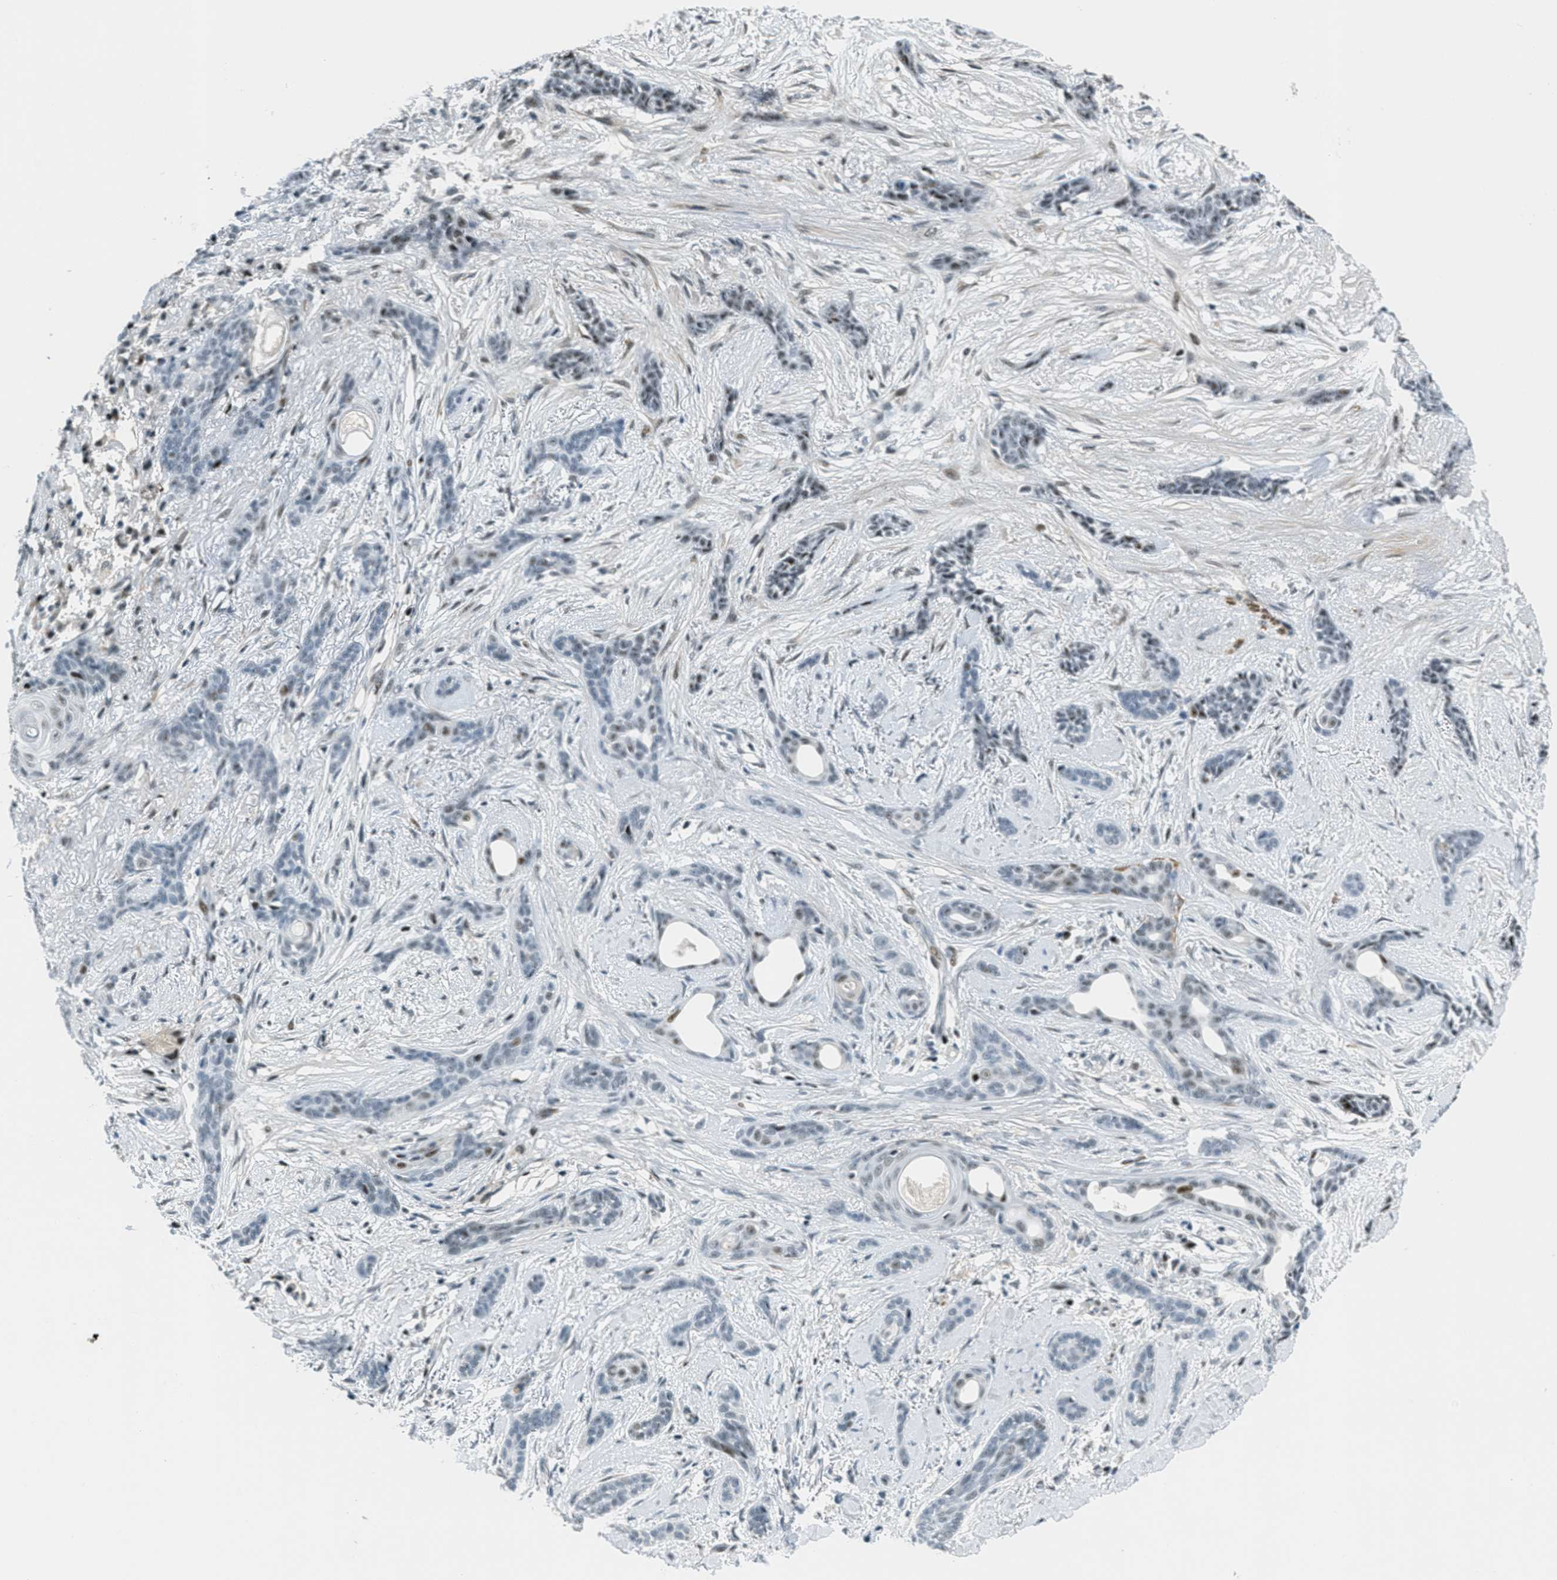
{"staining": {"intensity": "negative", "quantity": "none", "location": "none"}, "tissue": "skin cancer", "cell_type": "Tumor cells", "image_type": "cancer", "snomed": [{"axis": "morphology", "description": "Basal cell carcinoma"}, {"axis": "morphology", "description": "Adnexal tumor, benign"}, {"axis": "topography", "description": "Skin"}], "caption": "Immunohistochemical staining of skin basal cell carcinoma reveals no significant expression in tumor cells.", "gene": "ZDHHC23", "patient": {"sex": "female", "age": 42}}